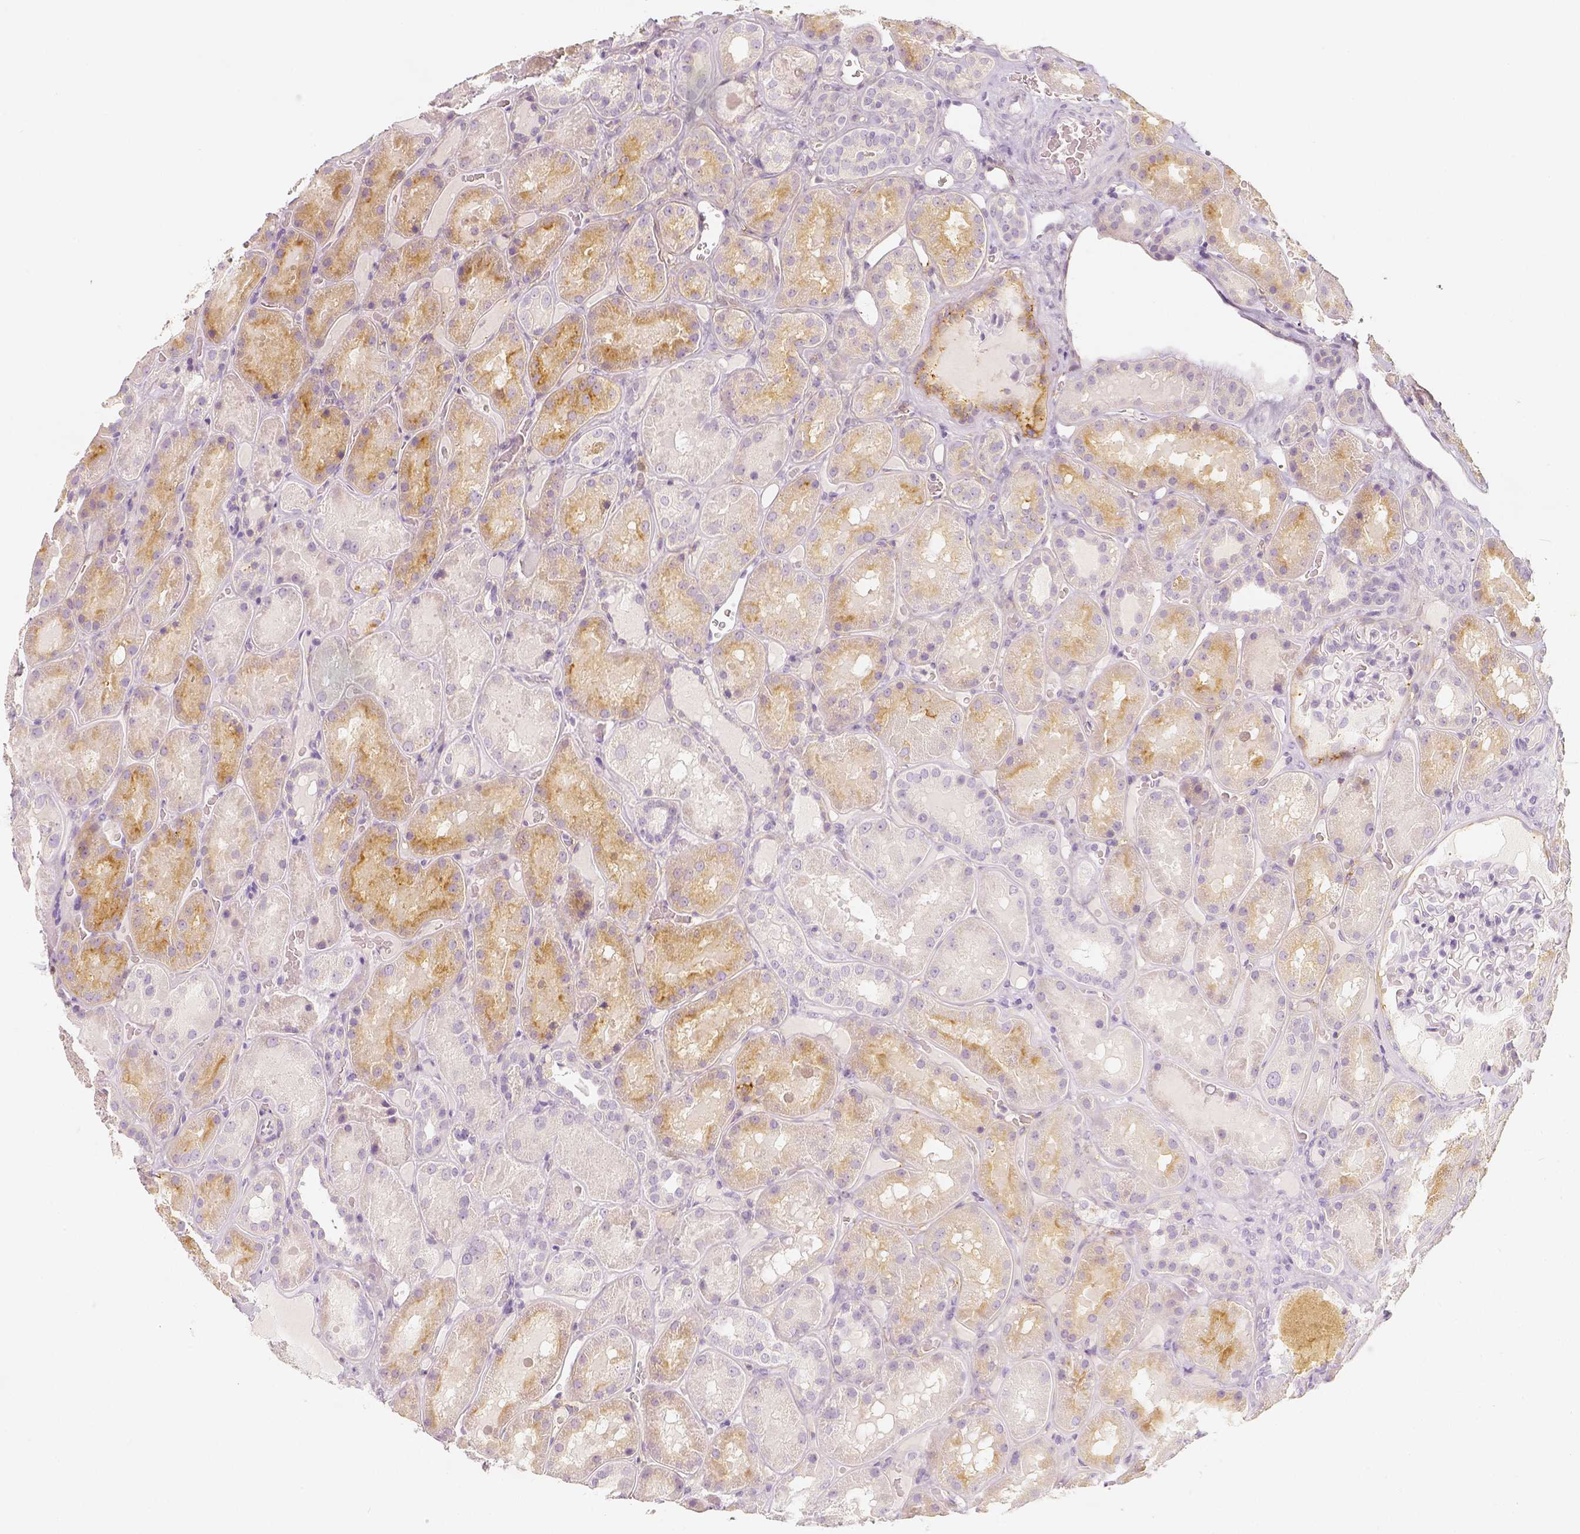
{"staining": {"intensity": "weak", "quantity": "<25%", "location": "cytoplasmic/membranous"}, "tissue": "kidney", "cell_type": "Cells in glomeruli", "image_type": "normal", "snomed": [{"axis": "morphology", "description": "Normal tissue, NOS"}, {"axis": "topography", "description": "Kidney"}], "caption": "DAB immunohistochemical staining of unremarkable kidney shows no significant staining in cells in glomeruli. (DAB (3,3'-diaminobenzidine) immunohistochemistry (IHC), high magnification).", "gene": "THY1", "patient": {"sex": "male", "age": 73}}